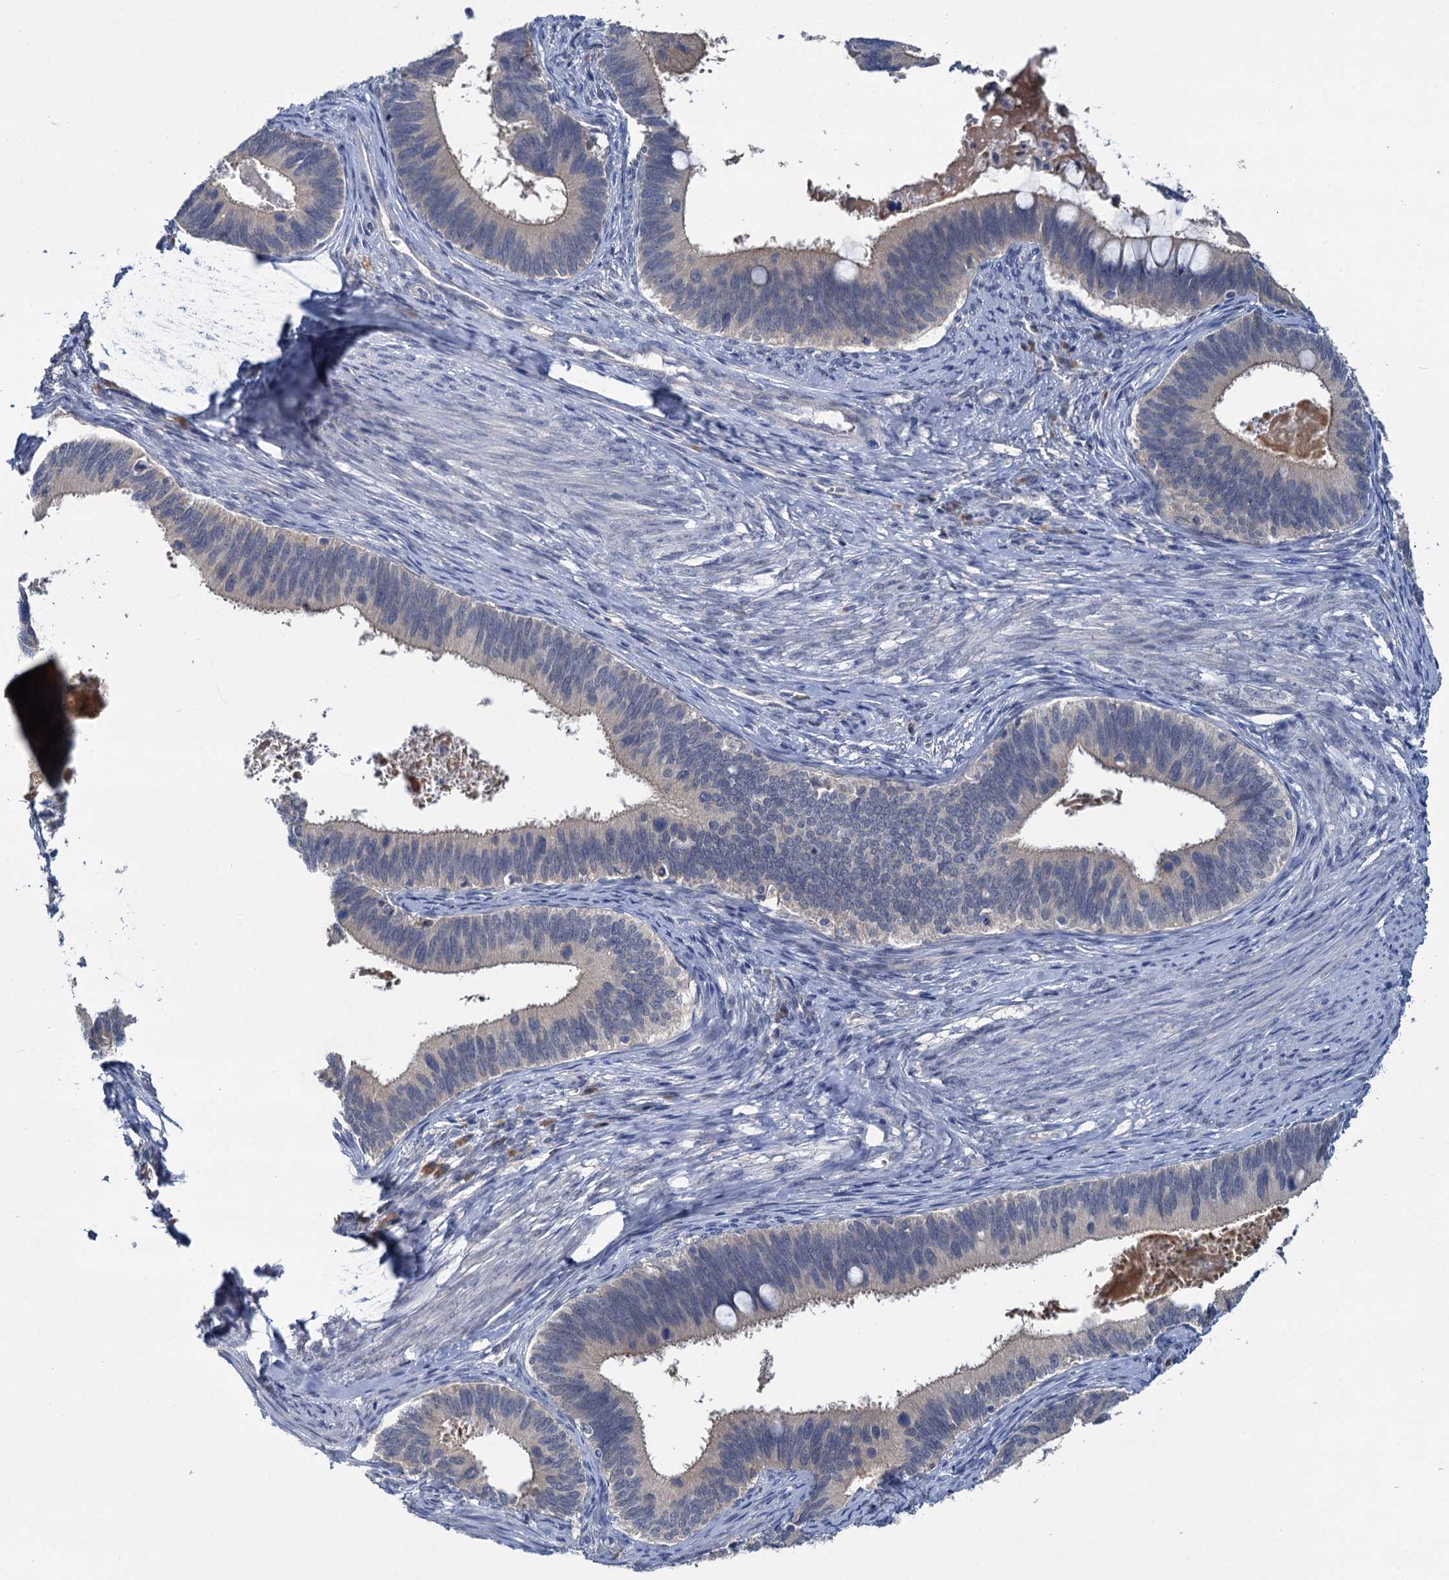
{"staining": {"intensity": "weak", "quantity": "<25%", "location": "cytoplasmic/membranous"}, "tissue": "cervical cancer", "cell_type": "Tumor cells", "image_type": "cancer", "snomed": [{"axis": "morphology", "description": "Adenocarcinoma, NOS"}, {"axis": "topography", "description": "Cervix"}], "caption": "This is a photomicrograph of IHC staining of cervical adenocarcinoma, which shows no expression in tumor cells. (DAB immunohistochemistry (IHC) with hematoxylin counter stain).", "gene": "ANKRD42", "patient": {"sex": "female", "age": 42}}